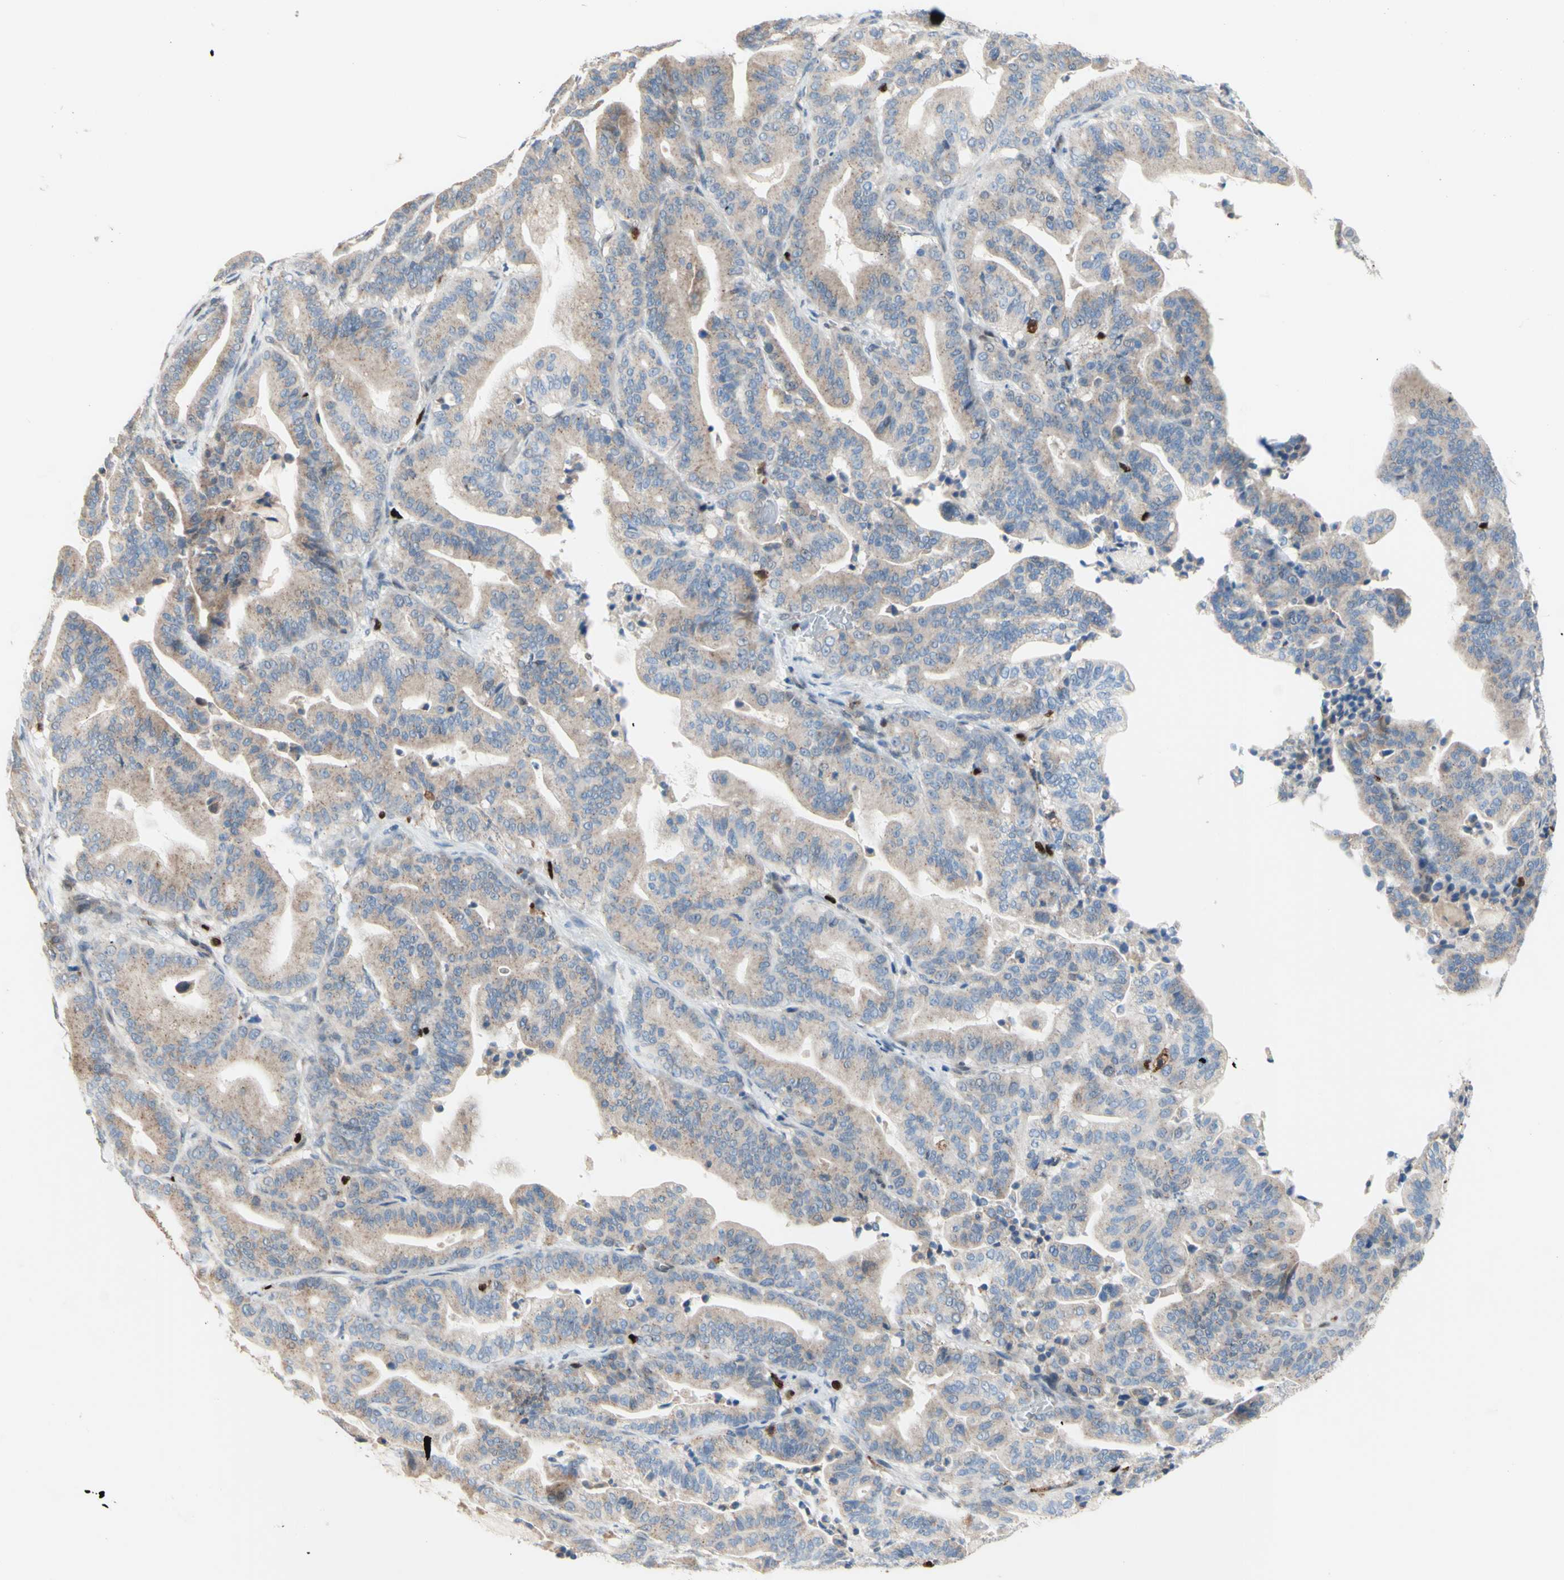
{"staining": {"intensity": "weak", "quantity": ">75%", "location": "cytoplasmic/membranous"}, "tissue": "pancreatic cancer", "cell_type": "Tumor cells", "image_type": "cancer", "snomed": [{"axis": "morphology", "description": "Adenocarcinoma, NOS"}, {"axis": "topography", "description": "Pancreas"}], "caption": "Immunohistochemistry (IHC) micrograph of human pancreatic cancer (adenocarcinoma) stained for a protein (brown), which exhibits low levels of weak cytoplasmic/membranous positivity in about >75% of tumor cells.", "gene": "EED", "patient": {"sex": "male", "age": 63}}